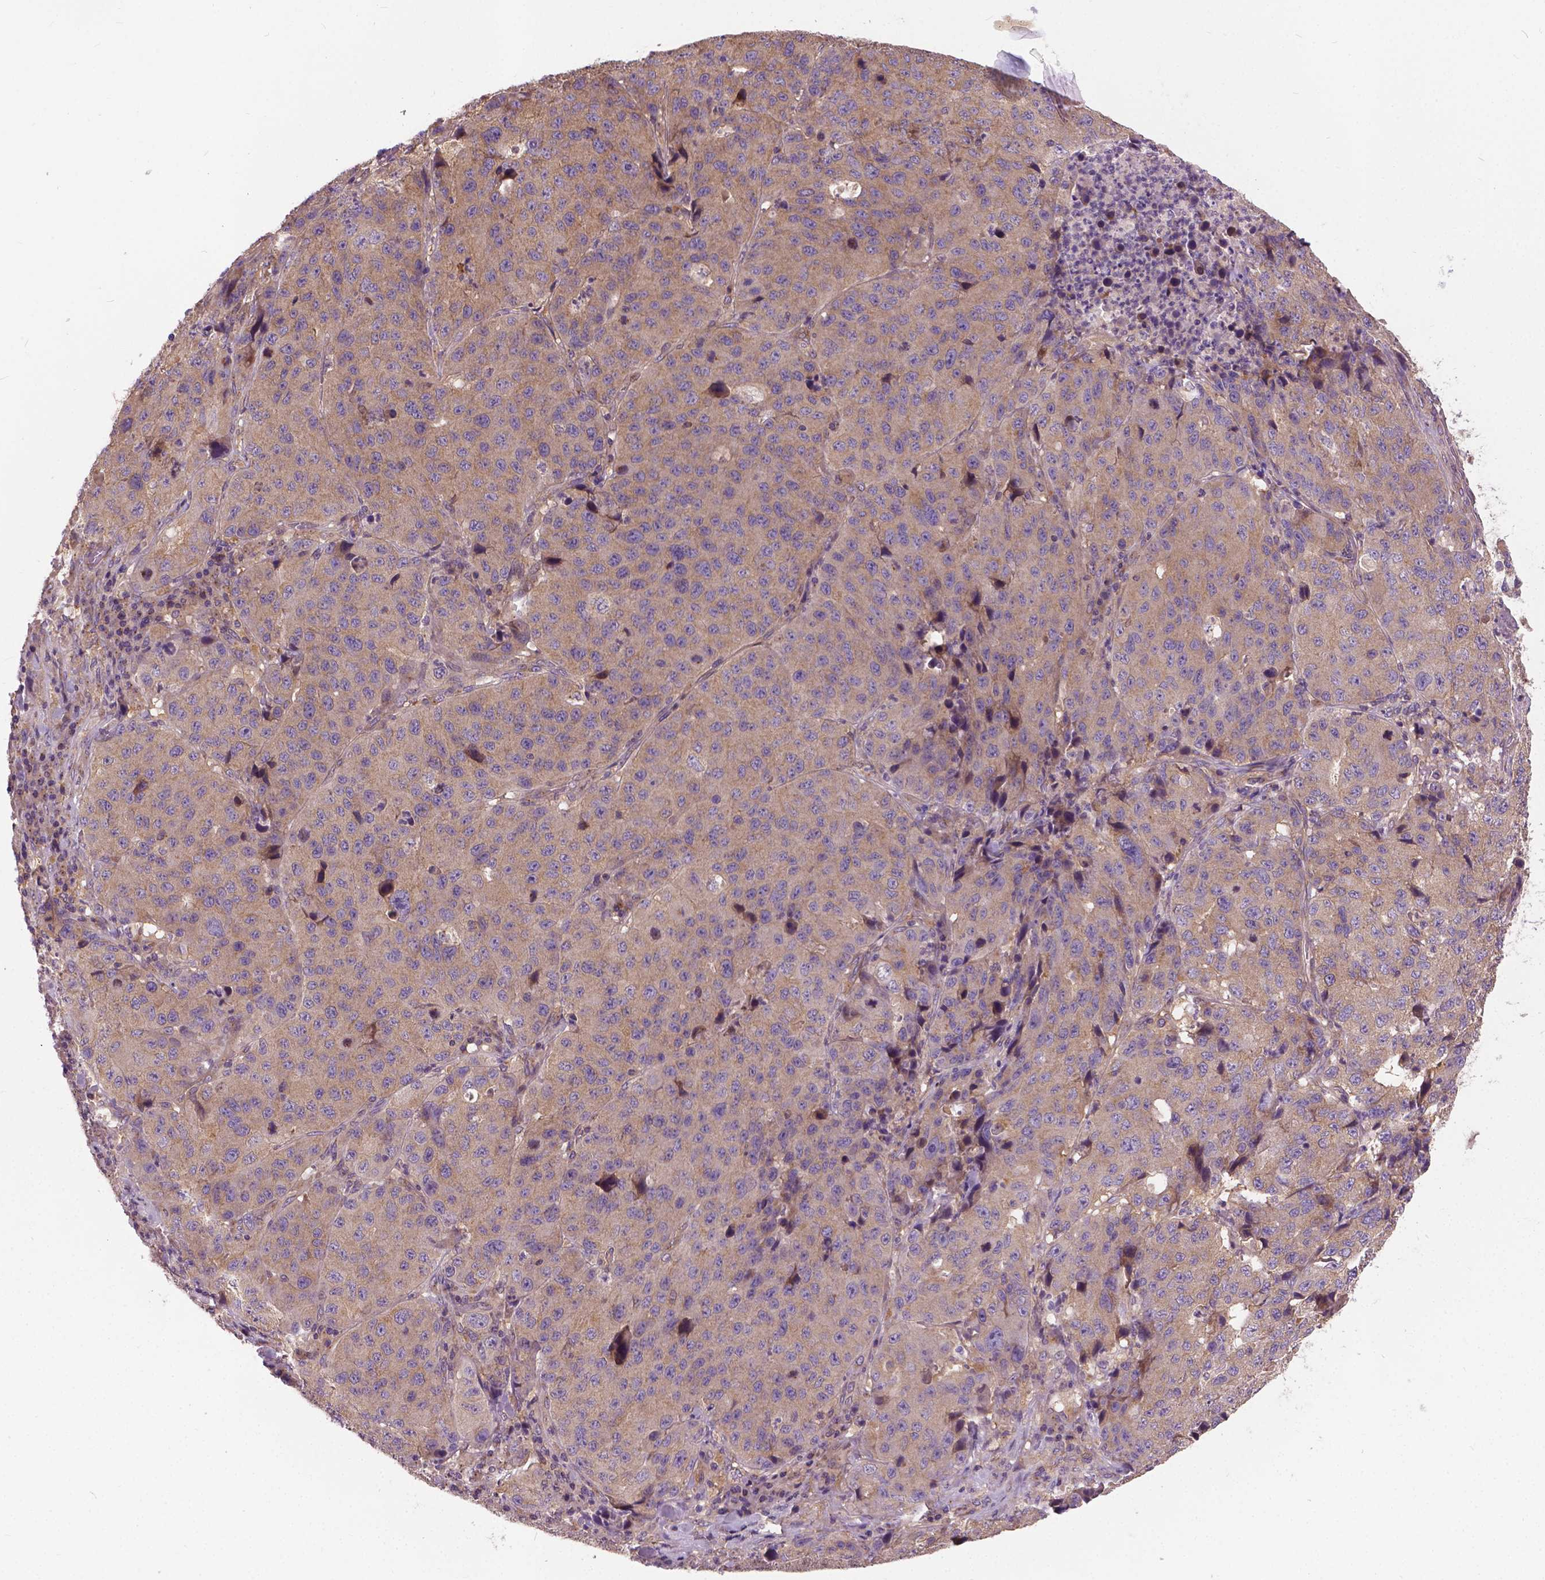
{"staining": {"intensity": "weak", "quantity": "25%-75%", "location": "cytoplasmic/membranous"}, "tissue": "stomach cancer", "cell_type": "Tumor cells", "image_type": "cancer", "snomed": [{"axis": "morphology", "description": "Adenocarcinoma, NOS"}, {"axis": "topography", "description": "Stomach"}], "caption": "A histopathology image of stomach cancer (adenocarcinoma) stained for a protein demonstrates weak cytoplasmic/membranous brown staining in tumor cells.", "gene": "MZT1", "patient": {"sex": "male", "age": 71}}